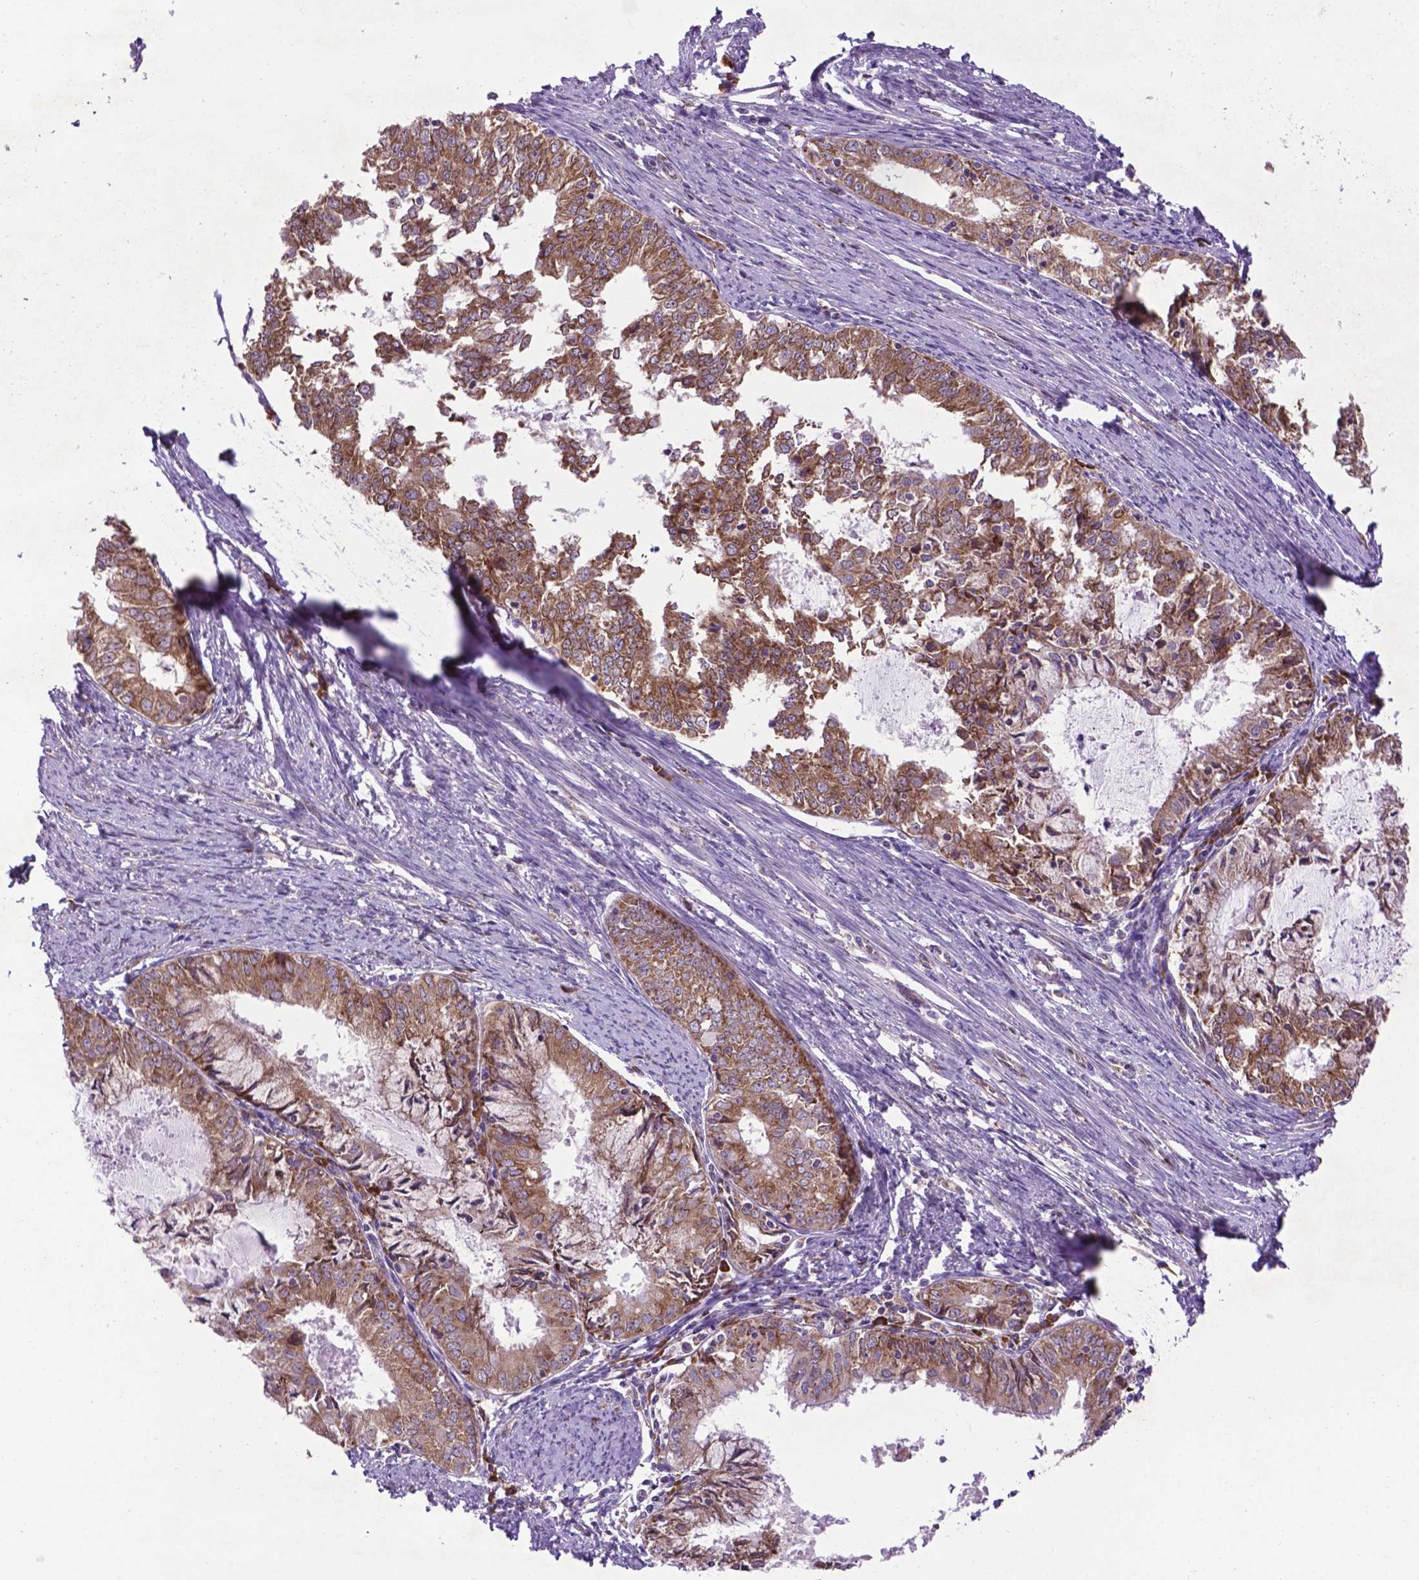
{"staining": {"intensity": "moderate", "quantity": ">75%", "location": "cytoplasmic/membranous"}, "tissue": "endometrial cancer", "cell_type": "Tumor cells", "image_type": "cancer", "snomed": [{"axis": "morphology", "description": "Adenocarcinoma, NOS"}, {"axis": "topography", "description": "Endometrium"}], "caption": "About >75% of tumor cells in adenocarcinoma (endometrial) show moderate cytoplasmic/membranous protein expression as visualized by brown immunohistochemical staining.", "gene": "WDR83OS", "patient": {"sex": "female", "age": 57}}